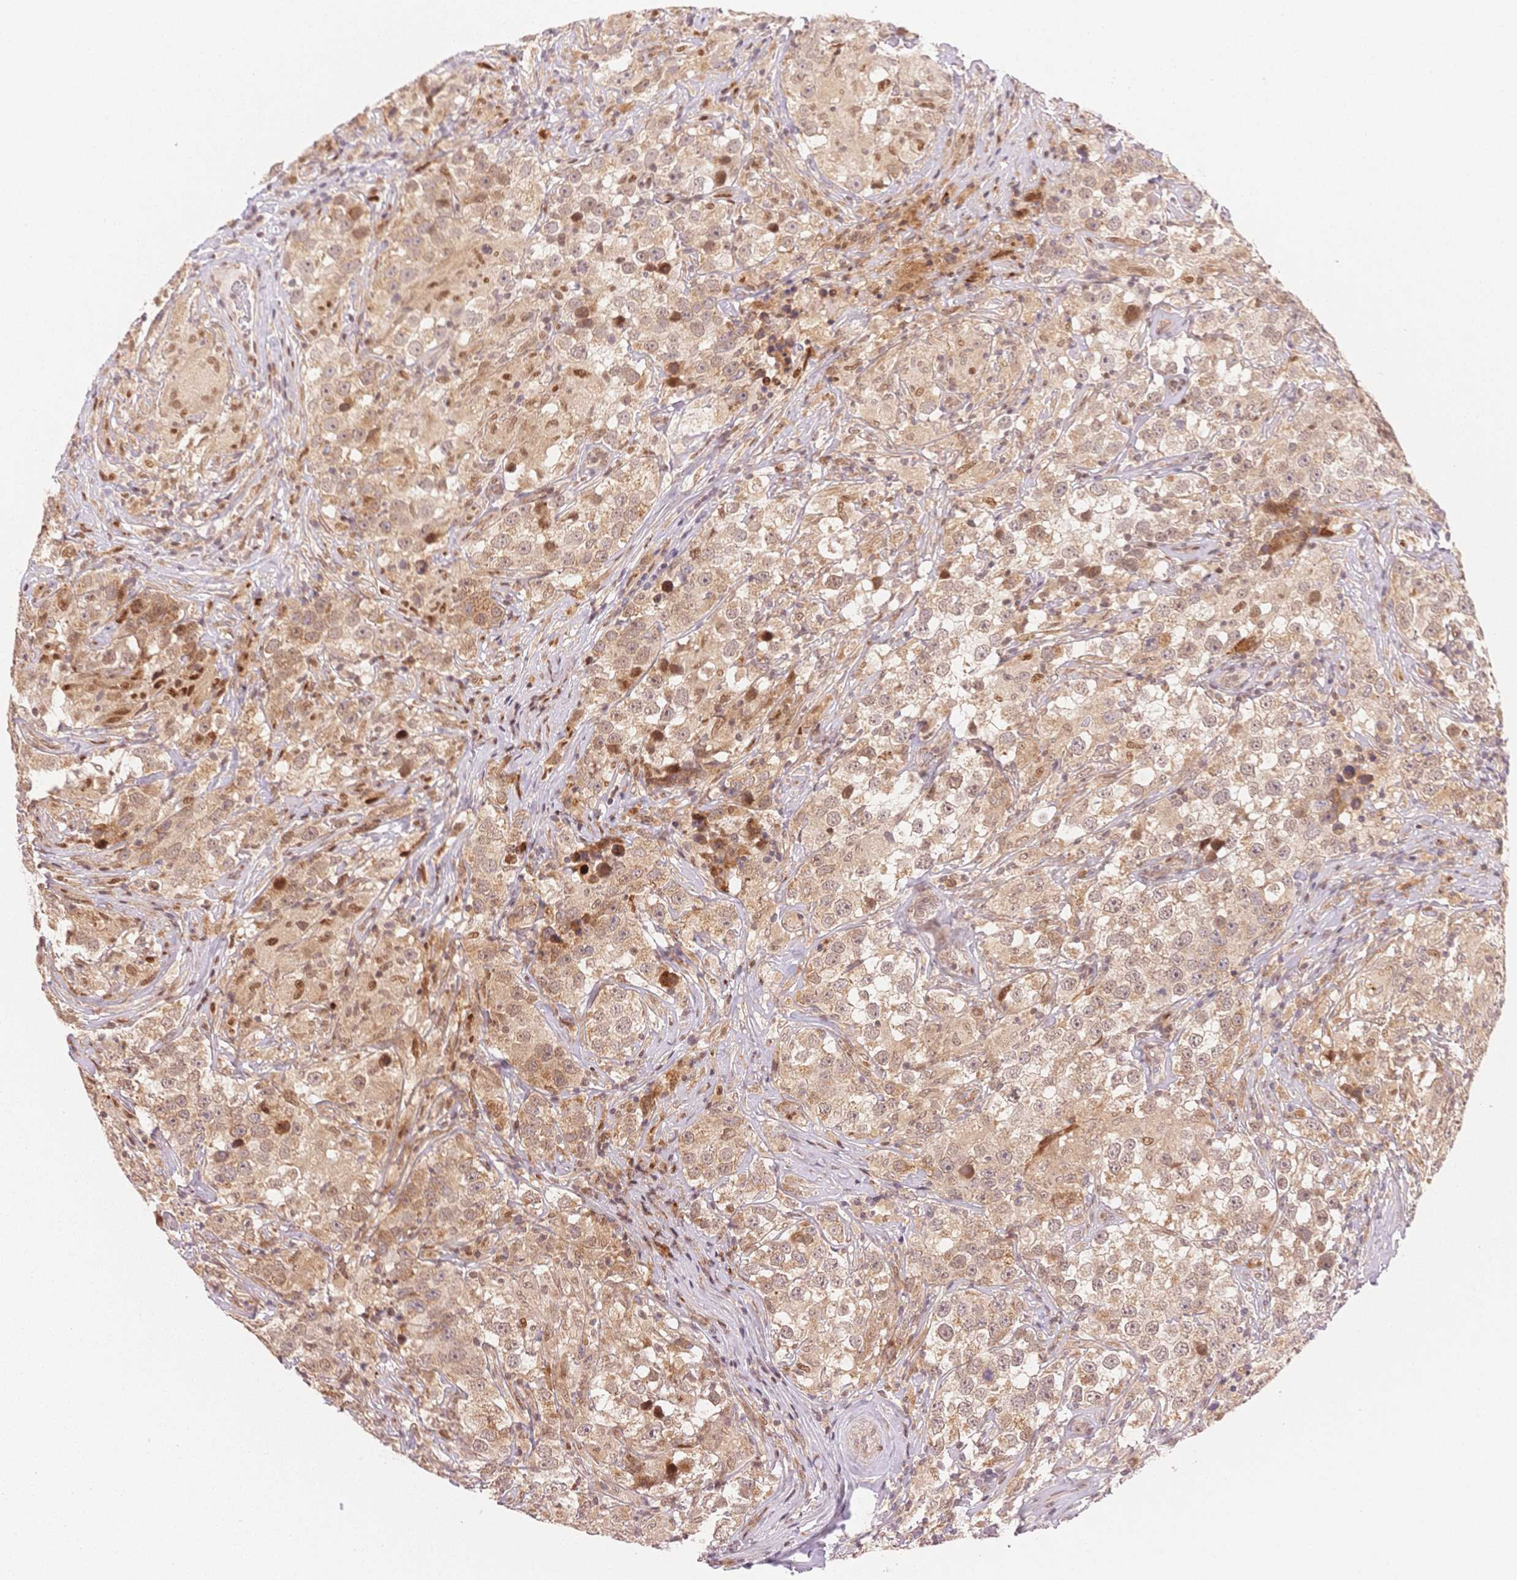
{"staining": {"intensity": "moderate", "quantity": ">75%", "location": "cytoplasmic/membranous,nuclear"}, "tissue": "testis cancer", "cell_type": "Tumor cells", "image_type": "cancer", "snomed": [{"axis": "morphology", "description": "Seminoma, NOS"}, {"axis": "topography", "description": "Testis"}], "caption": "An immunohistochemistry (IHC) image of neoplastic tissue is shown. Protein staining in brown highlights moderate cytoplasmic/membranous and nuclear positivity in seminoma (testis) within tumor cells.", "gene": "STK39", "patient": {"sex": "male", "age": 46}}